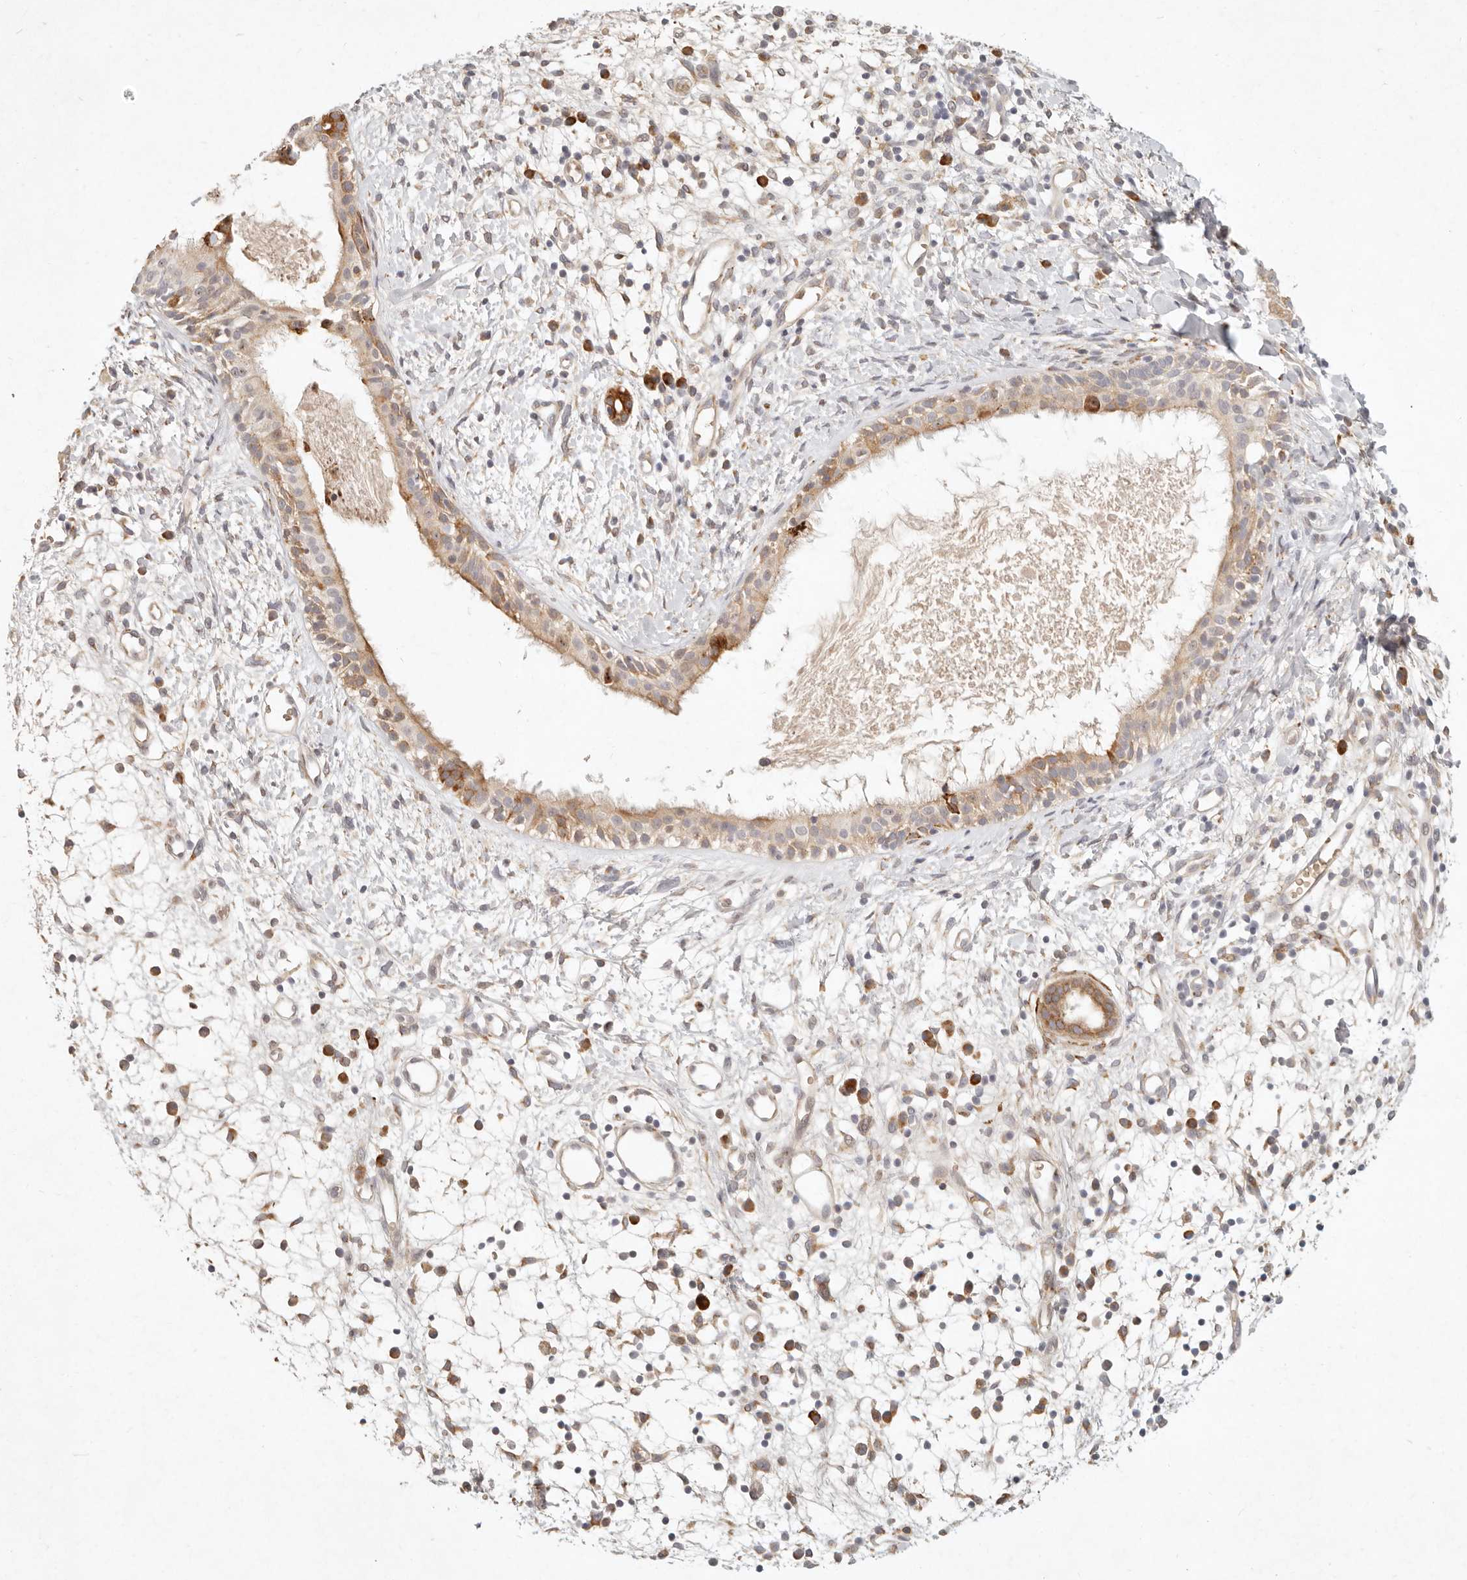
{"staining": {"intensity": "moderate", "quantity": ">75%", "location": "cytoplasmic/membranous"}, "tissue": "nasopharynx", "cell_type": "Respiratory epithelial cells", "image_type": "normal", "snomed": [{"axis": "morphology", "description": "Normal tissue, NOS"}, {"axis": "topography", "description": "Nasopharynx"}], "caption": "A brown stain shows moderate cytoplasmic/membranous positivity of a protein in respiratory epithelial cells of unremarkable human nasopharynx. Immunohistochemistry stains the protein in brown and the nuclei are stained blue.", "gene": "C1orf127", "patient": {"sex": "male", "age": 22}}